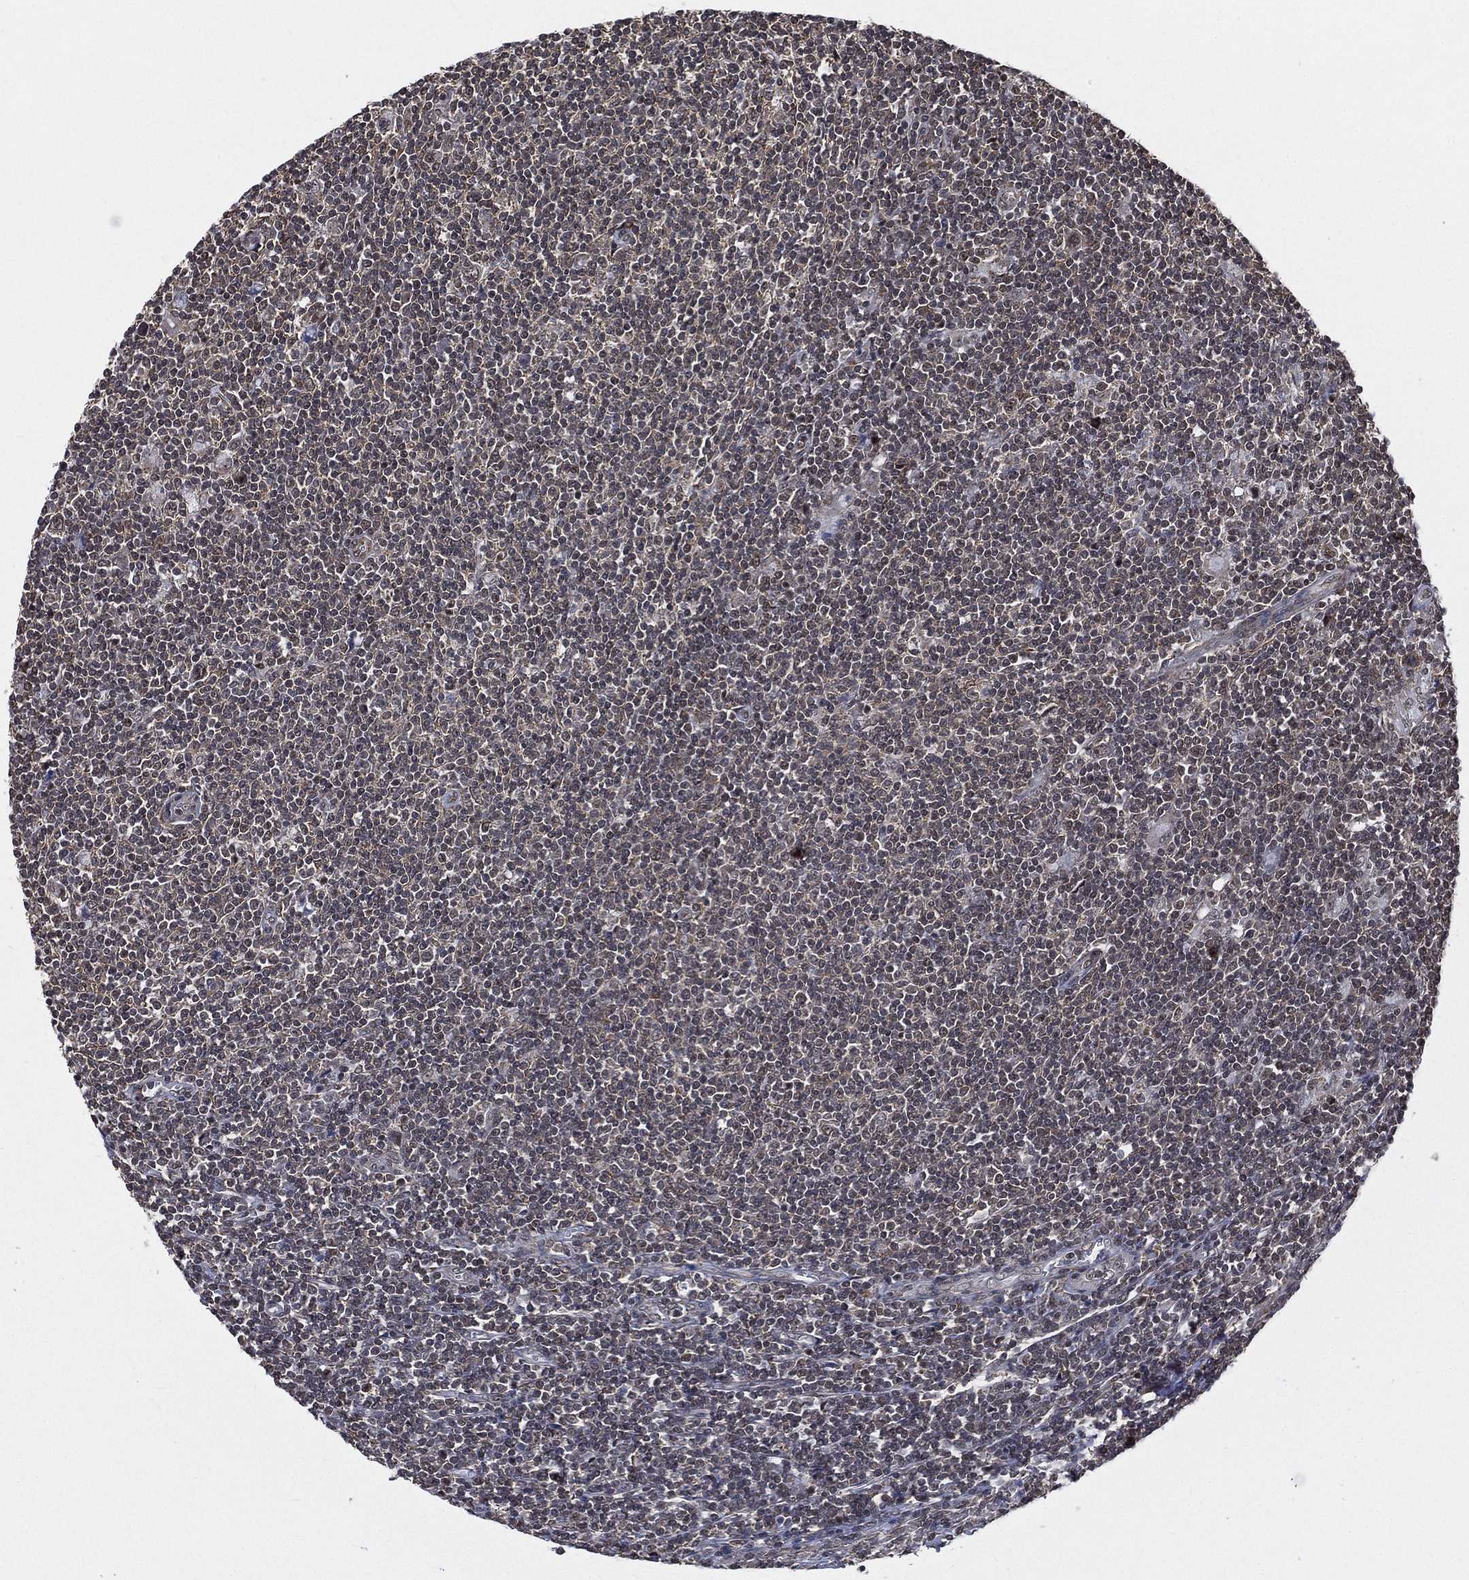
{"staining": {"intensity": "negative", "quantity": "none", "location": "none"}, "tissue": "lymphoma", "cell_type": "Tumor cells", "image_type": "cancer", "snomed": [{"axis": "morphology", "description": "Hodgkin's disease, NOS"}, {"axis": "topography", "description": "Lymph node"}], "caption": "The image shows no staining of tumor cells in Hodgkin's disease.", "gene": "RSRC2", "patient": {"sex": "male", "age": 40}}